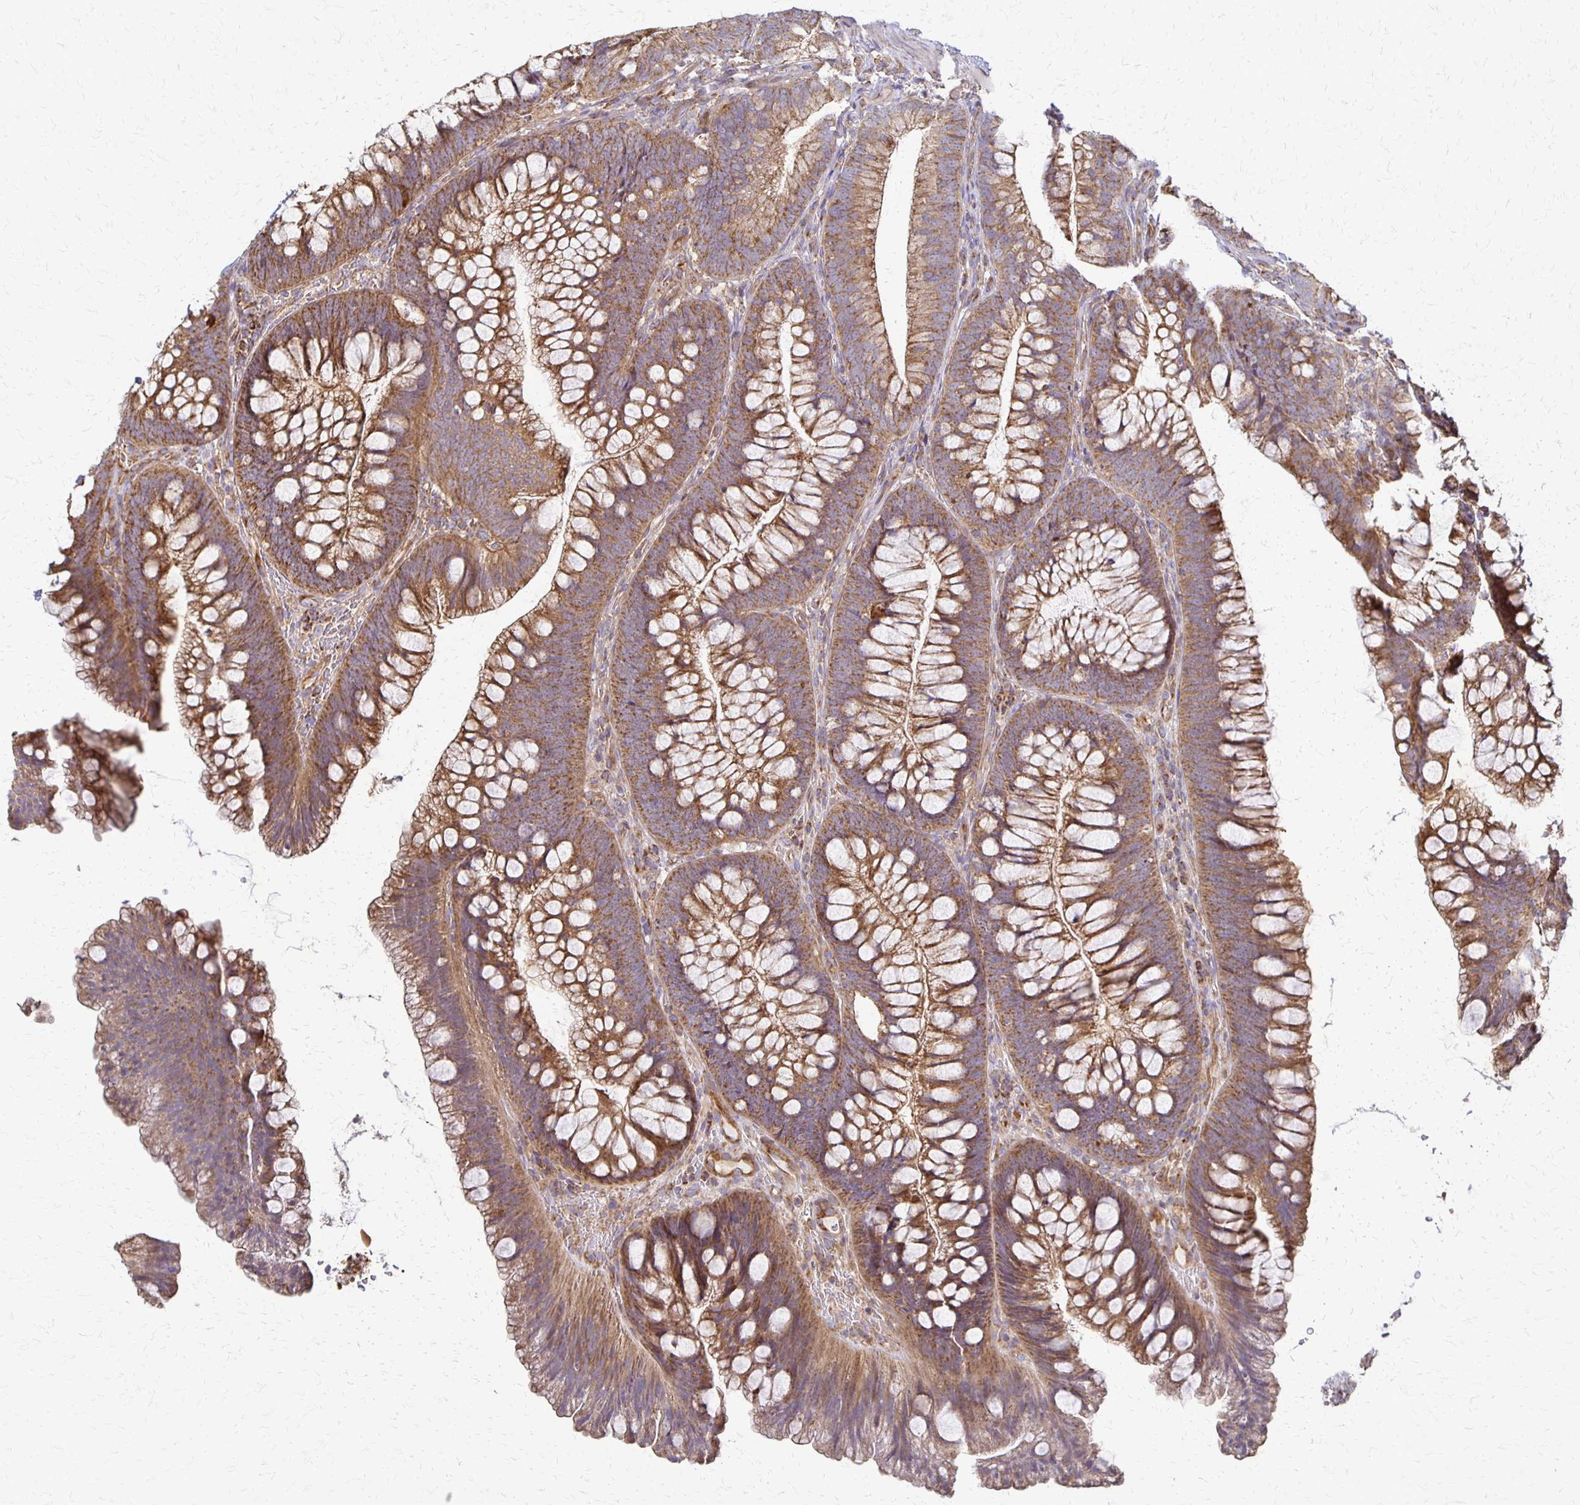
{"staining": {"intensity": "moderate", "quantity": ">75%", "location": "cytoplasmic/membranous"}, "tissue": "colon", "cell_type": "Endothelial cells", "image_type": "normal", "snomed": [{"axis": "morphology", "description": "Normal tissue, NOS"}, {"axis": "morphology", "description": "Adenoma, NOS"}, {"axis": "topography", "description": "Soft tissue"}, {"axis": "topography", "description": "Colon"}], "caption": "Immunohistochemistry (IHC) staining of unremarkable colon, which shows medium levels of moderate cytoplasmic/membranous positivity in about >75% of endothelial cells indicating moderate cytoplasmic/membranous protein positivity. The staining was performed using DAB (3,3'-diaminobenzidine) (brown) for protein detection and nuclei were counterstained in hematoxylin (blue).", "gene": "EIF4EBP2", "patient": {"sex": "male", "age": 47}}